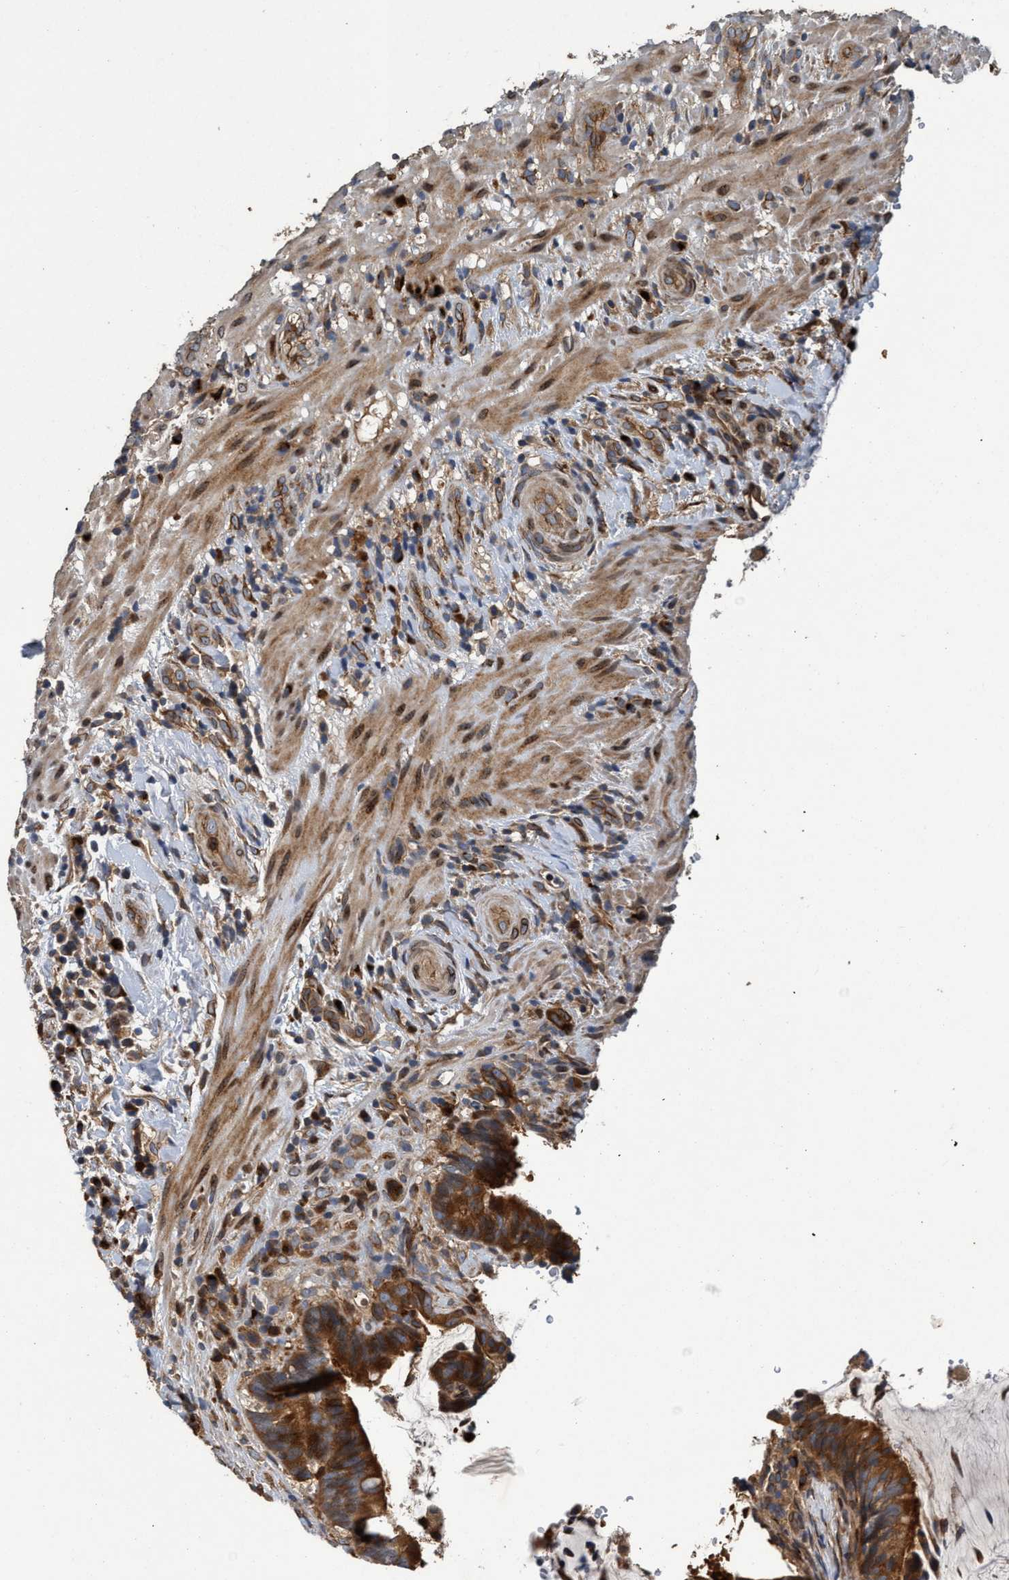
{"staining": {"intensity": "strong", "quantity": ">75%", "location": "cytoplasmic/membranous"}, "tissue": "colorectal cancer", "cell_type": "Tumor cells", "image_type": "cancer", "snomed": [{"axis": "morphology", "description": "Adenocarcinoma, NOS"}, {"axis": "topography", "description": "Colon"}], "caption": "High-power microscopy captured an immunohistochemistry image of adenocarcinoma (colorectal), revealing strong cytoplasmic/membranous positivity in about >75% of tumor cells.", "gene": "MACC1", "patient": {"sex": "female", "age": 66}}